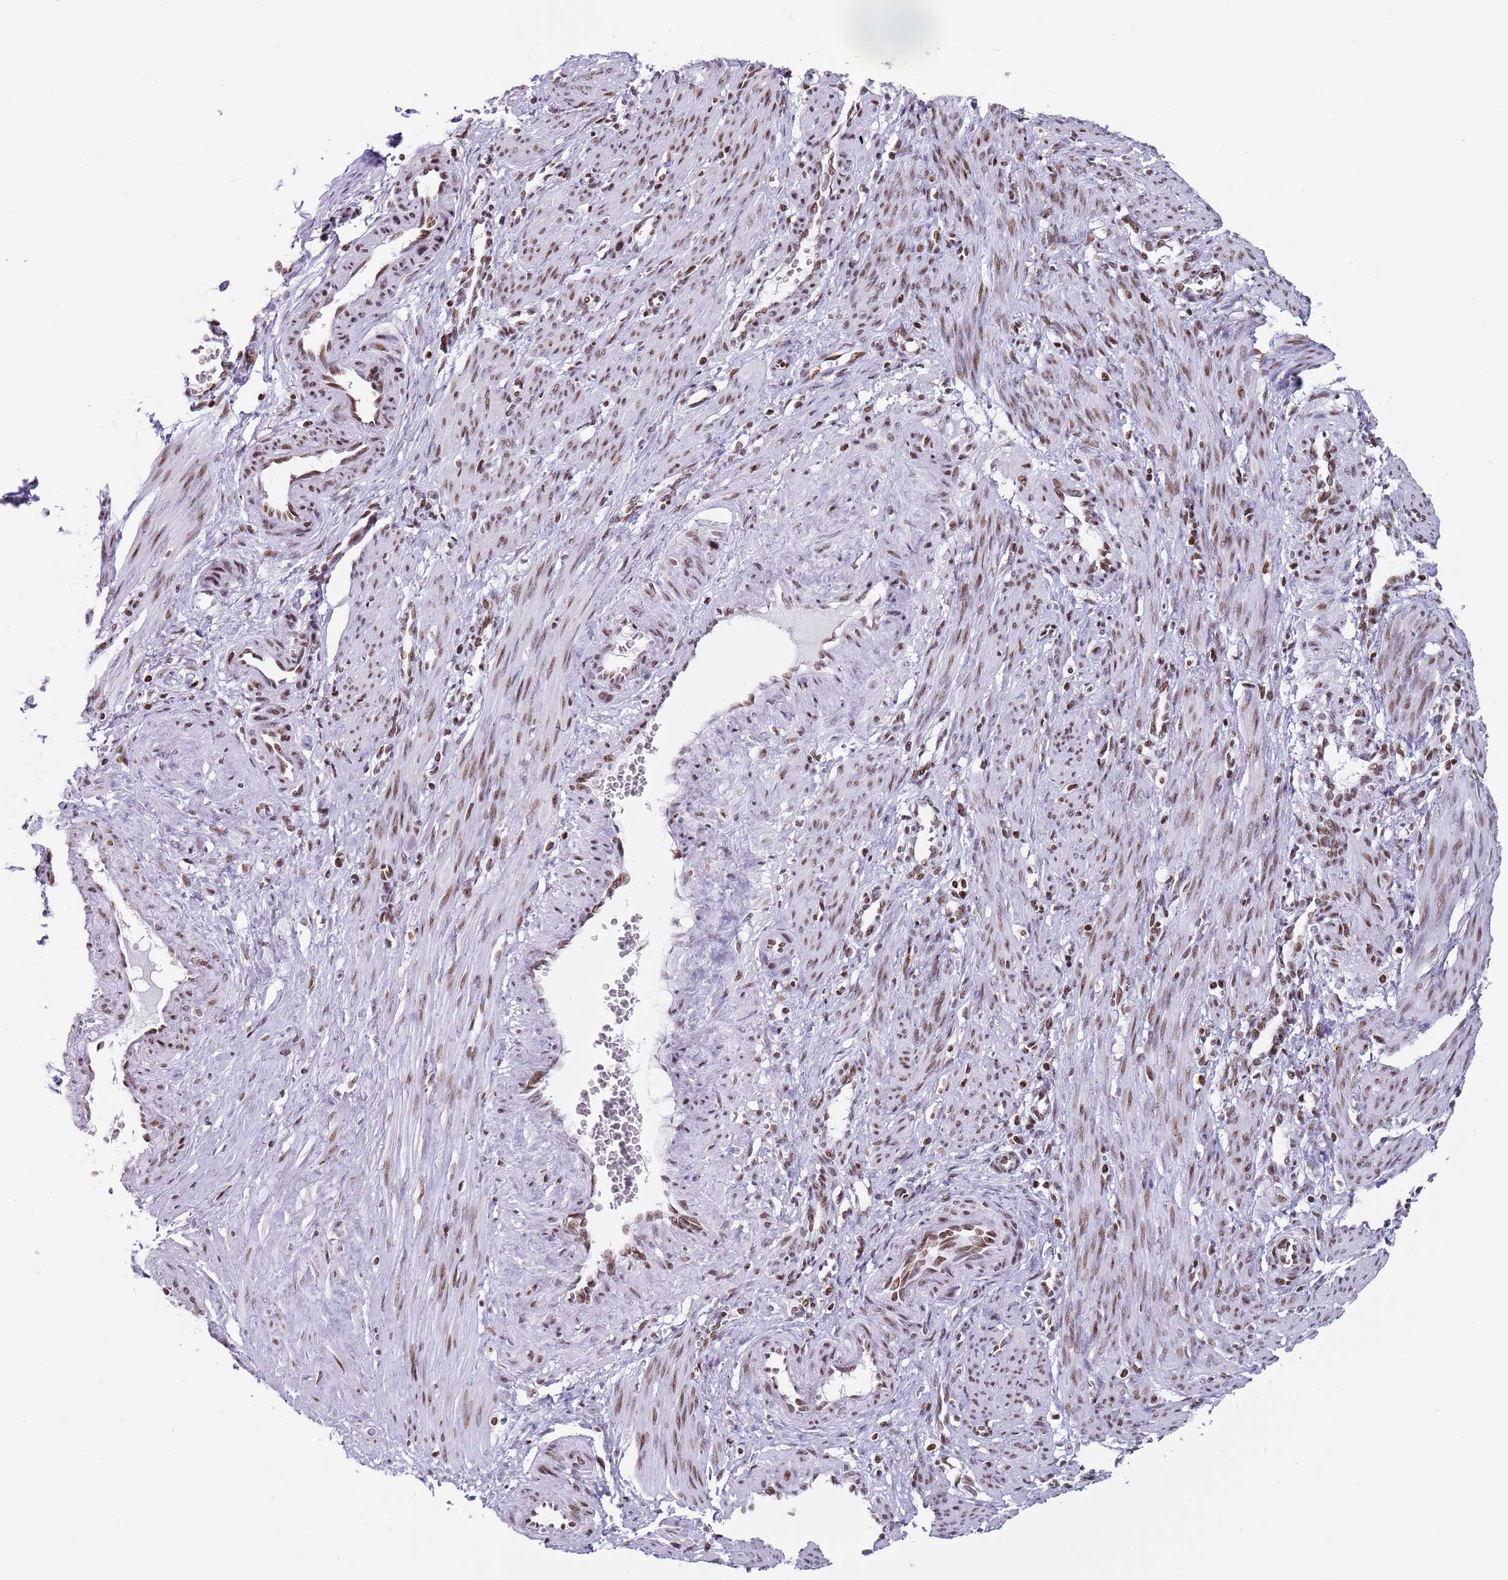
{"staining": {"intensity": "moderate", "quantity": ">75%", "location": "nuclear"}, "tissue": "smooth muscle", "cell_type": "Smooth muscle cells", "image_type": "normal", "snomed": [{"axis": "morphology", "description": "Normal tissue, NOS"}, {"axis": "topography", "description": "Endometrium"}], "caption": "Protein expression by immunohistochemistry exhibits moderate nuclear staining in approximately >75% of smooth muscle cells in normal smooth muscle.", "gene": "ENSG00000285547", "patient": {"sex": "female", "age": 33}}